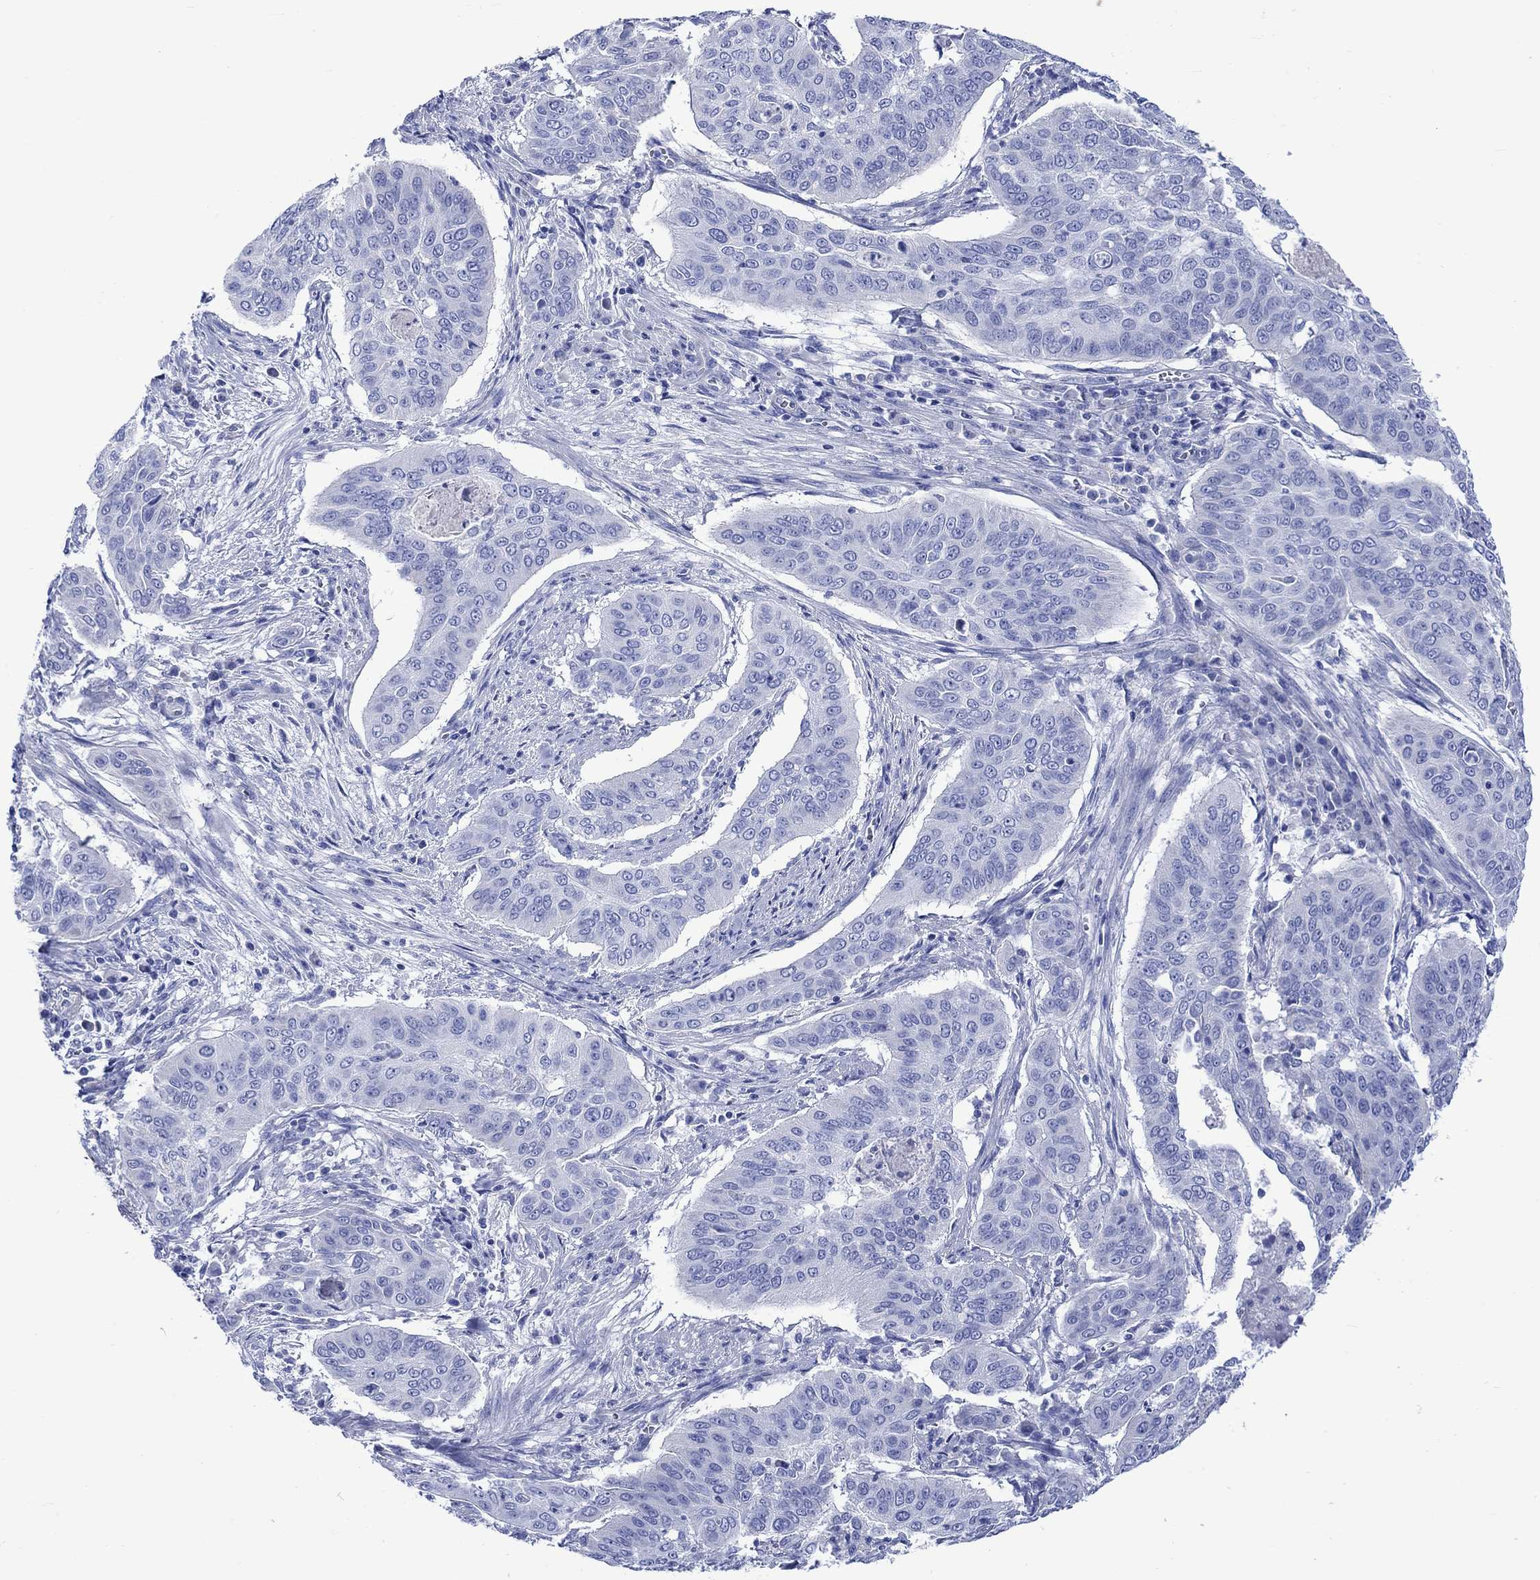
{"staining": {"intensity": "negative", "quantity": "none", "location": "none"}, "tissue": "cervical cancer", "cell_type": "Tumor cells", "image_type": "cancer", "snomed": [{"axis": "morphology", "description": "Squamous cell carcinoma, NOS"}, {"axis": "topography", "description": "Cervix"}], "caption": "Tumor cells are negative for brown protein staining in cervical cancer (squamous cell carcinoma).", "gene": "CPLX2", "patient": {"sex": "female", "age": 39}}